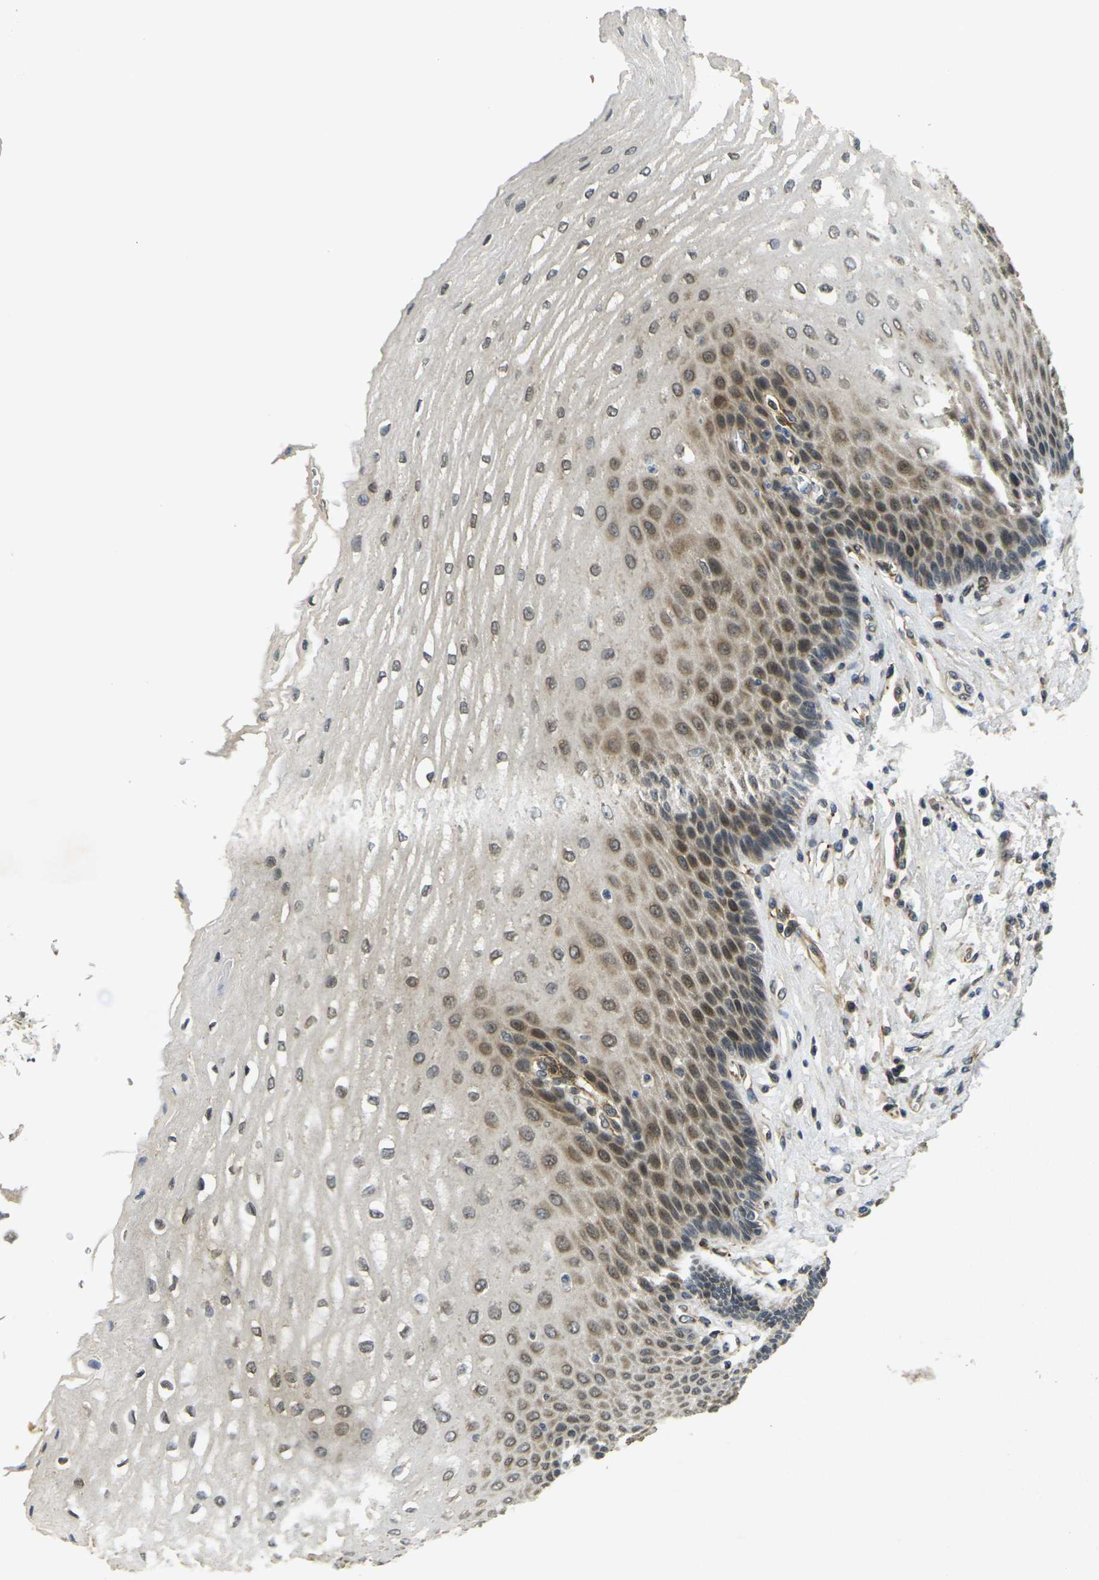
{"staining": {"intensity": "moderate", "quantity": "25%-75%", "location": "cytoplasmic/membranous,nuclear"}, "tissue": "esophagus", "cell_type": "Squamous epithelial cells", "image_type": "normal", "snomed": [{"axis": "morphology", "description": "Normal tissue, NOS"}, {"axis": "topography", "description": "Esophagus"}], "caption": "Protein expression analysis of benign esophagus exhibits moderate cytoplasmic/membranous,nuclear expression in approximately 25%-75% of squamous epithelial cells. The staining was performed using DAB (3,3'-diaminobenzidine) to visualize the protein expression in brown, while the nuclei were stained in blue with hematoxylin (Magnification: 20x).", "gene": "FUT11", "patient": {"sex": "male", "age": 54}}